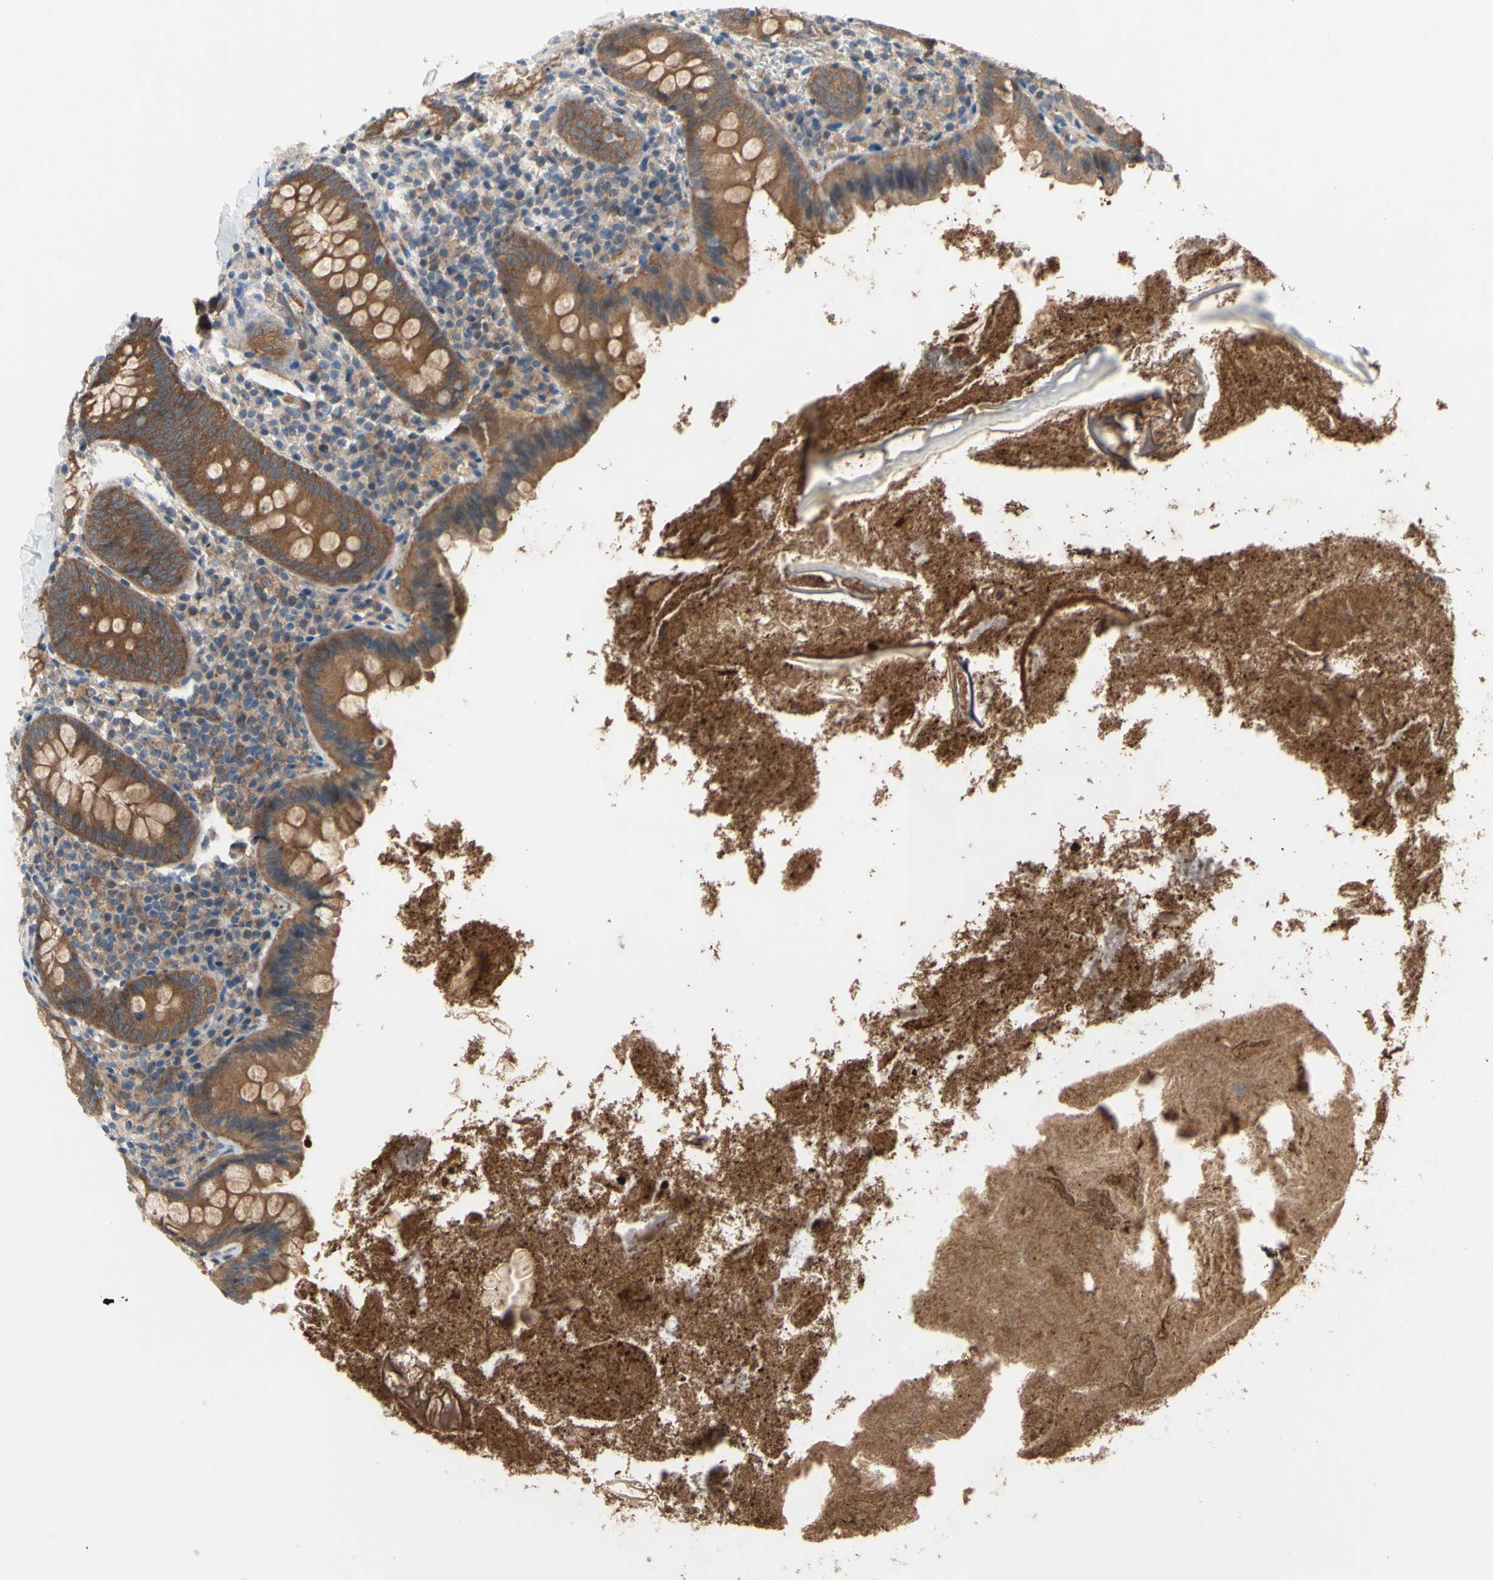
{"staining": {"intensity": "moderate", "quantity": ">75%", "location": "cytoplasmic/membranous"}, "tissue": "appendix", "cell_type": "Glandular cells", "image_type": "normal", "snomed": [{"axis": "morphology", "description": "Normal tissue, NOS"}, {"axis": "topography", "description": "Appendix"}], "caption": "Immunohistochemical staining of normal human appendix demonstrates moderate cytoplasmic/membranous protein staining in approximately >75% of glandular cells. (DAB IHC, brown staining for protein, blue staining for nuclei).", "gene": "DYNLRB1", "patient": {"sex": "male", "age": 52}}